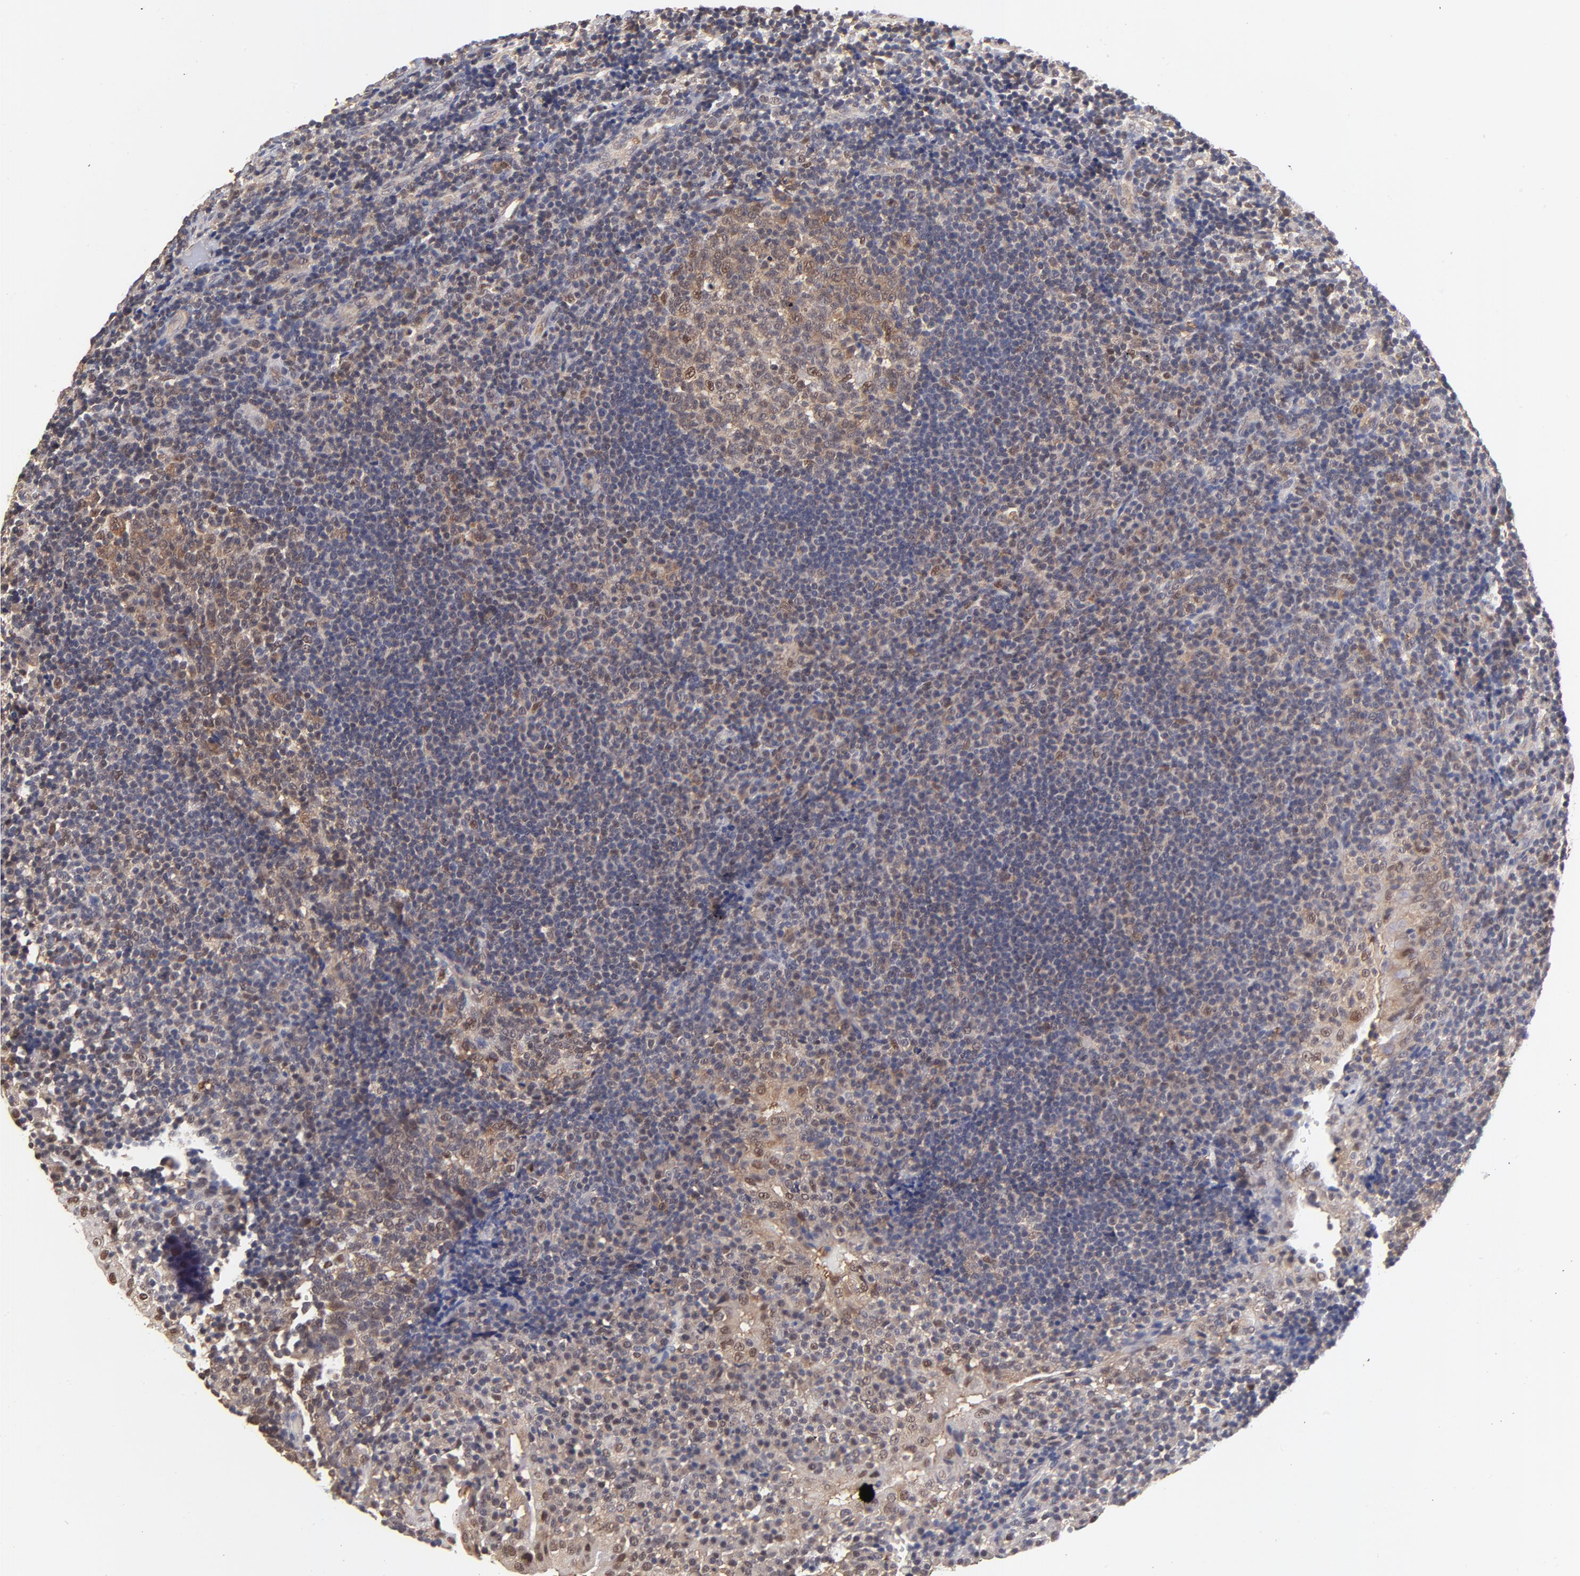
{"staining": {"intensity": "moderate", "quantity": "25%-75%", "location": "nuclear"}, "tissue": "tonsil", "cell_type": "Germinal center cells", "image_type": "normal", "snomed": [{"axis": "morphology", "description": "Normal tissue, NOS"}, {"axis": "topography", "description": "Tonsil"}], "caption": "Germinal center cells reveal medium levels of moderate nuclear expression in about 25%-75% of cells in normal tonsil.", "gene": "PSMC4", "patient": {"sex": "female", "age": 40}}